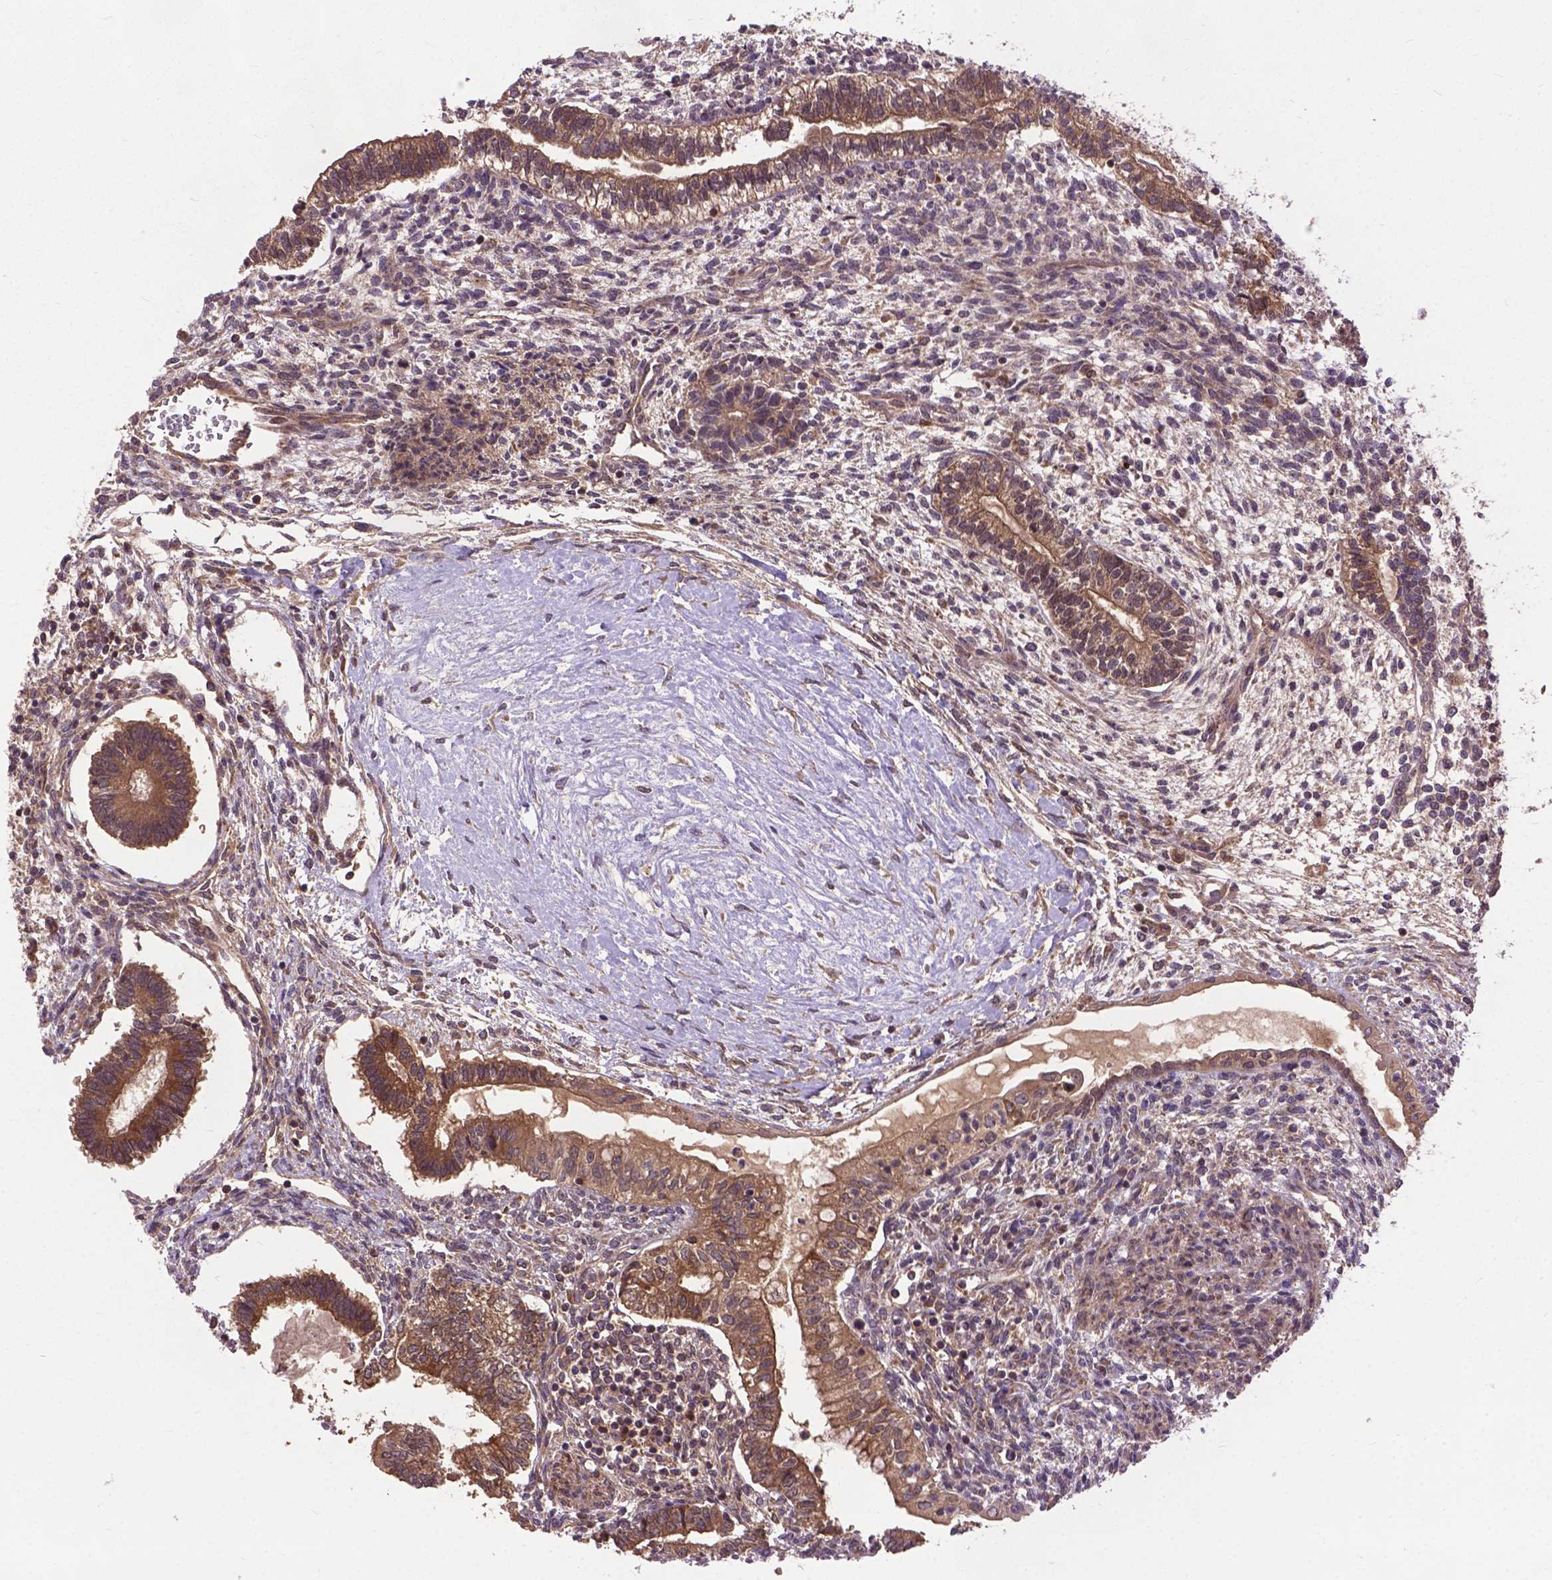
{"staining": {"intensity": "moderate", "quantity": ">75%", "location": "cytoplasmic/membranous"}, "tissue": "testis cancer", "cell_type": "Tumor cells", "image_type": "cancer", "snomed": [{"axis": "morphology", "description": "Carcinoma, Embryonal, NOS"}, {"axis": "topography", "description": "Testis"}], "caption": "Immunohistochemical staining of embryonal carcinoma (testis) shows medium levels of moderate cytoplasmic/membranous protein expression in approximately >75% of tumor cells.", "gene": "ZNF616", "patient": {"sex": "male", "age": 37}}